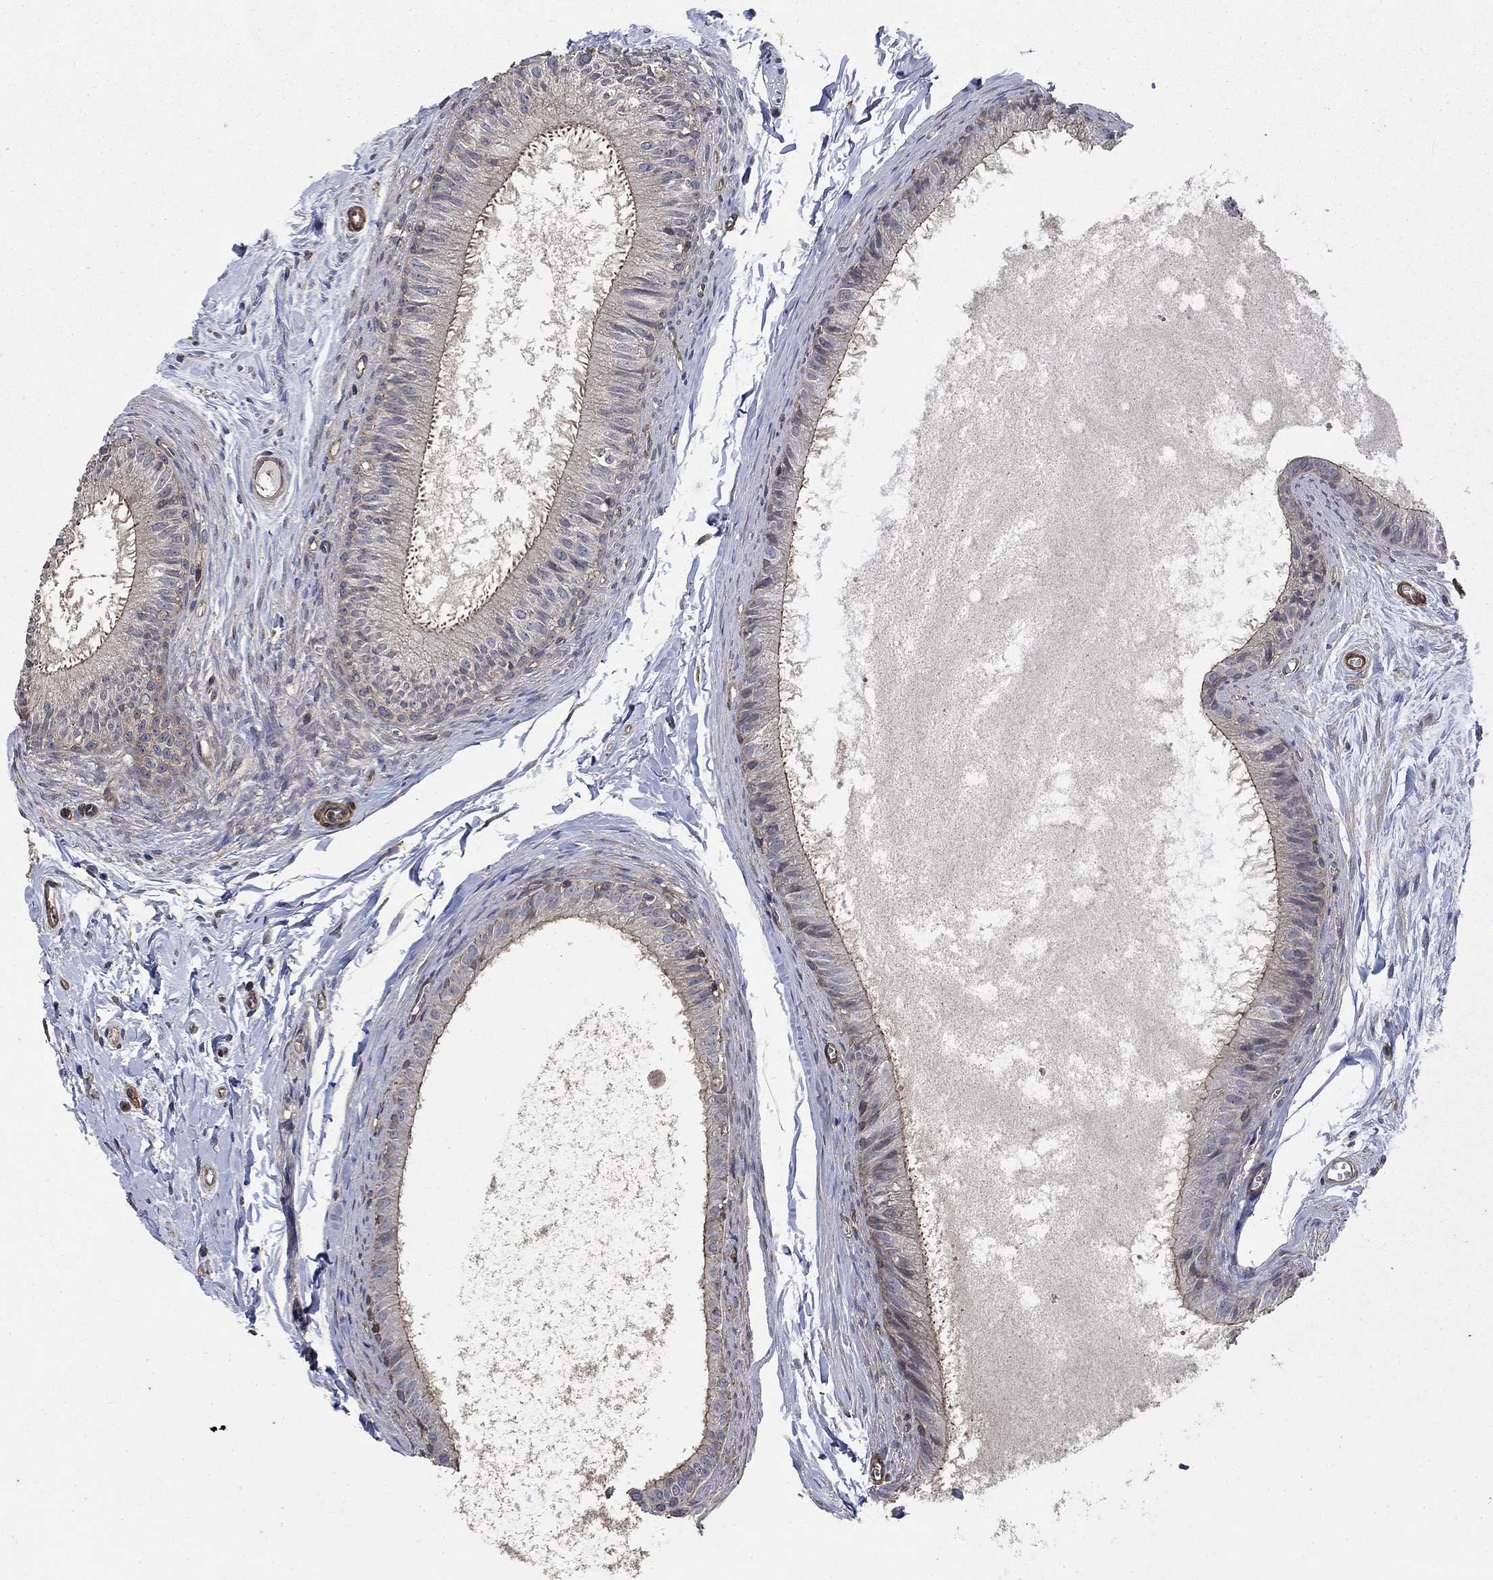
{"staining": {"intensity": "moderate", "quantity": "25%-75%", "location": "cytoplasmic/membranous"}, "tissue": "epididymis", "cell_type": "Glandular cells", "image_type": "normal", "snomed": [{"axis": "morphology", "description": "Normal tissue, NOS"}, {"axis": "topography", "description": "Epididymis"}], "caption": "IHC image of benign epididymis: human epididymis stained using immunohistochemistry (IHC) demonstrates medium levels of moderate protein expression localized specifically in the cytoplasmic/membranous of glandular cells, appearing as a cytoplasmic/membranous brown color.", "gene": "PDE3A", "patient": {"sex": "male", "age": 51}}